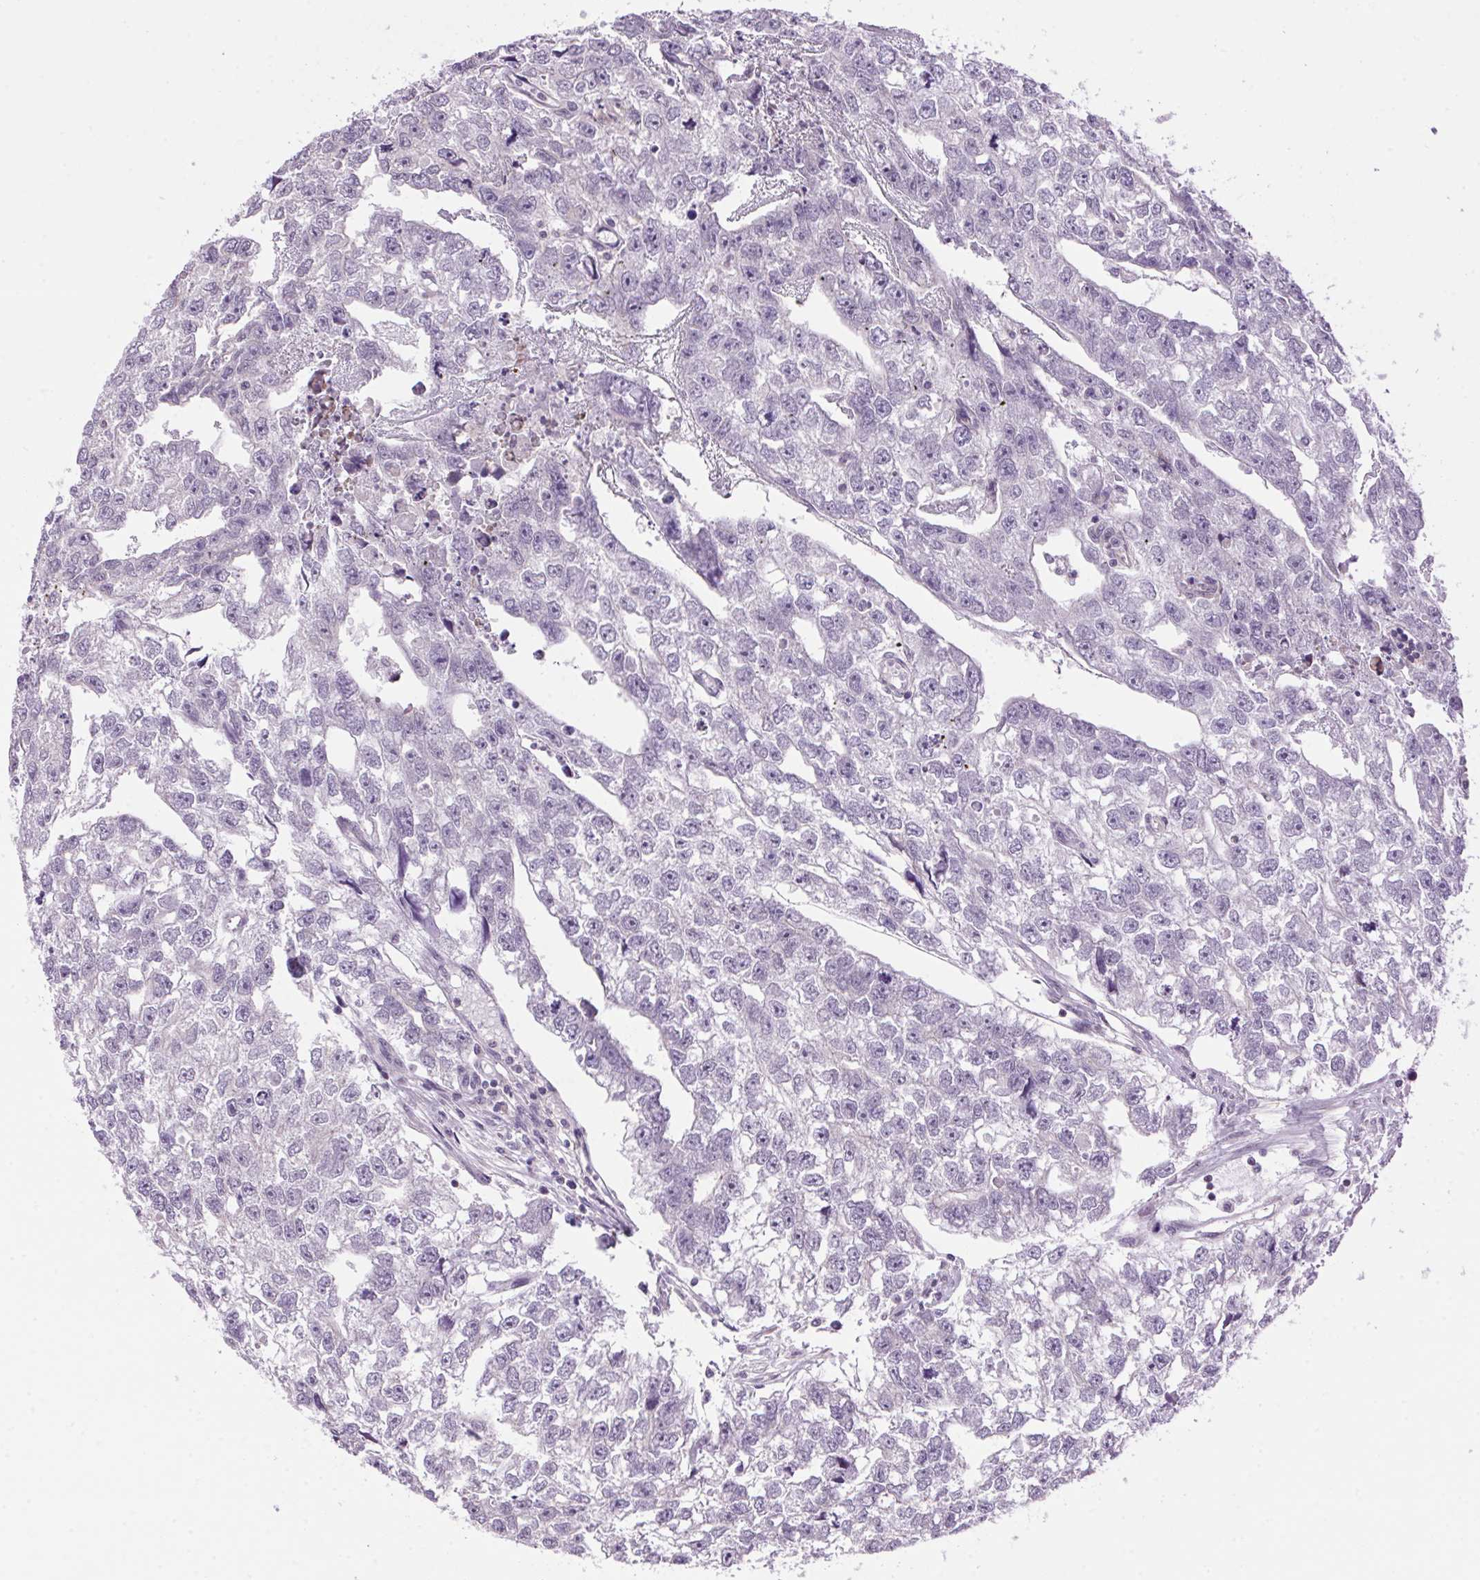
{"staining": {"intensity": "negative", "quantity": "none", "location": "none"}, "tissue": "testis cancer", "cell_type": "Tumor cells", "image_type": "cancer", "snomed": [{"axis": "morphology", "description": "Carcinoma, Embryonal, NOS"}, {"axis": "morphology", "description": "Teratoma, malignant, NOS"}, {"axis": "topography", "description": "Testis"}], "caption": "Tumor cells are negative for protein expression in human testis cancer (embryonal carcinoma).", "gene": "SMIM13", "patient": {"sex": "male", "age": 44}}